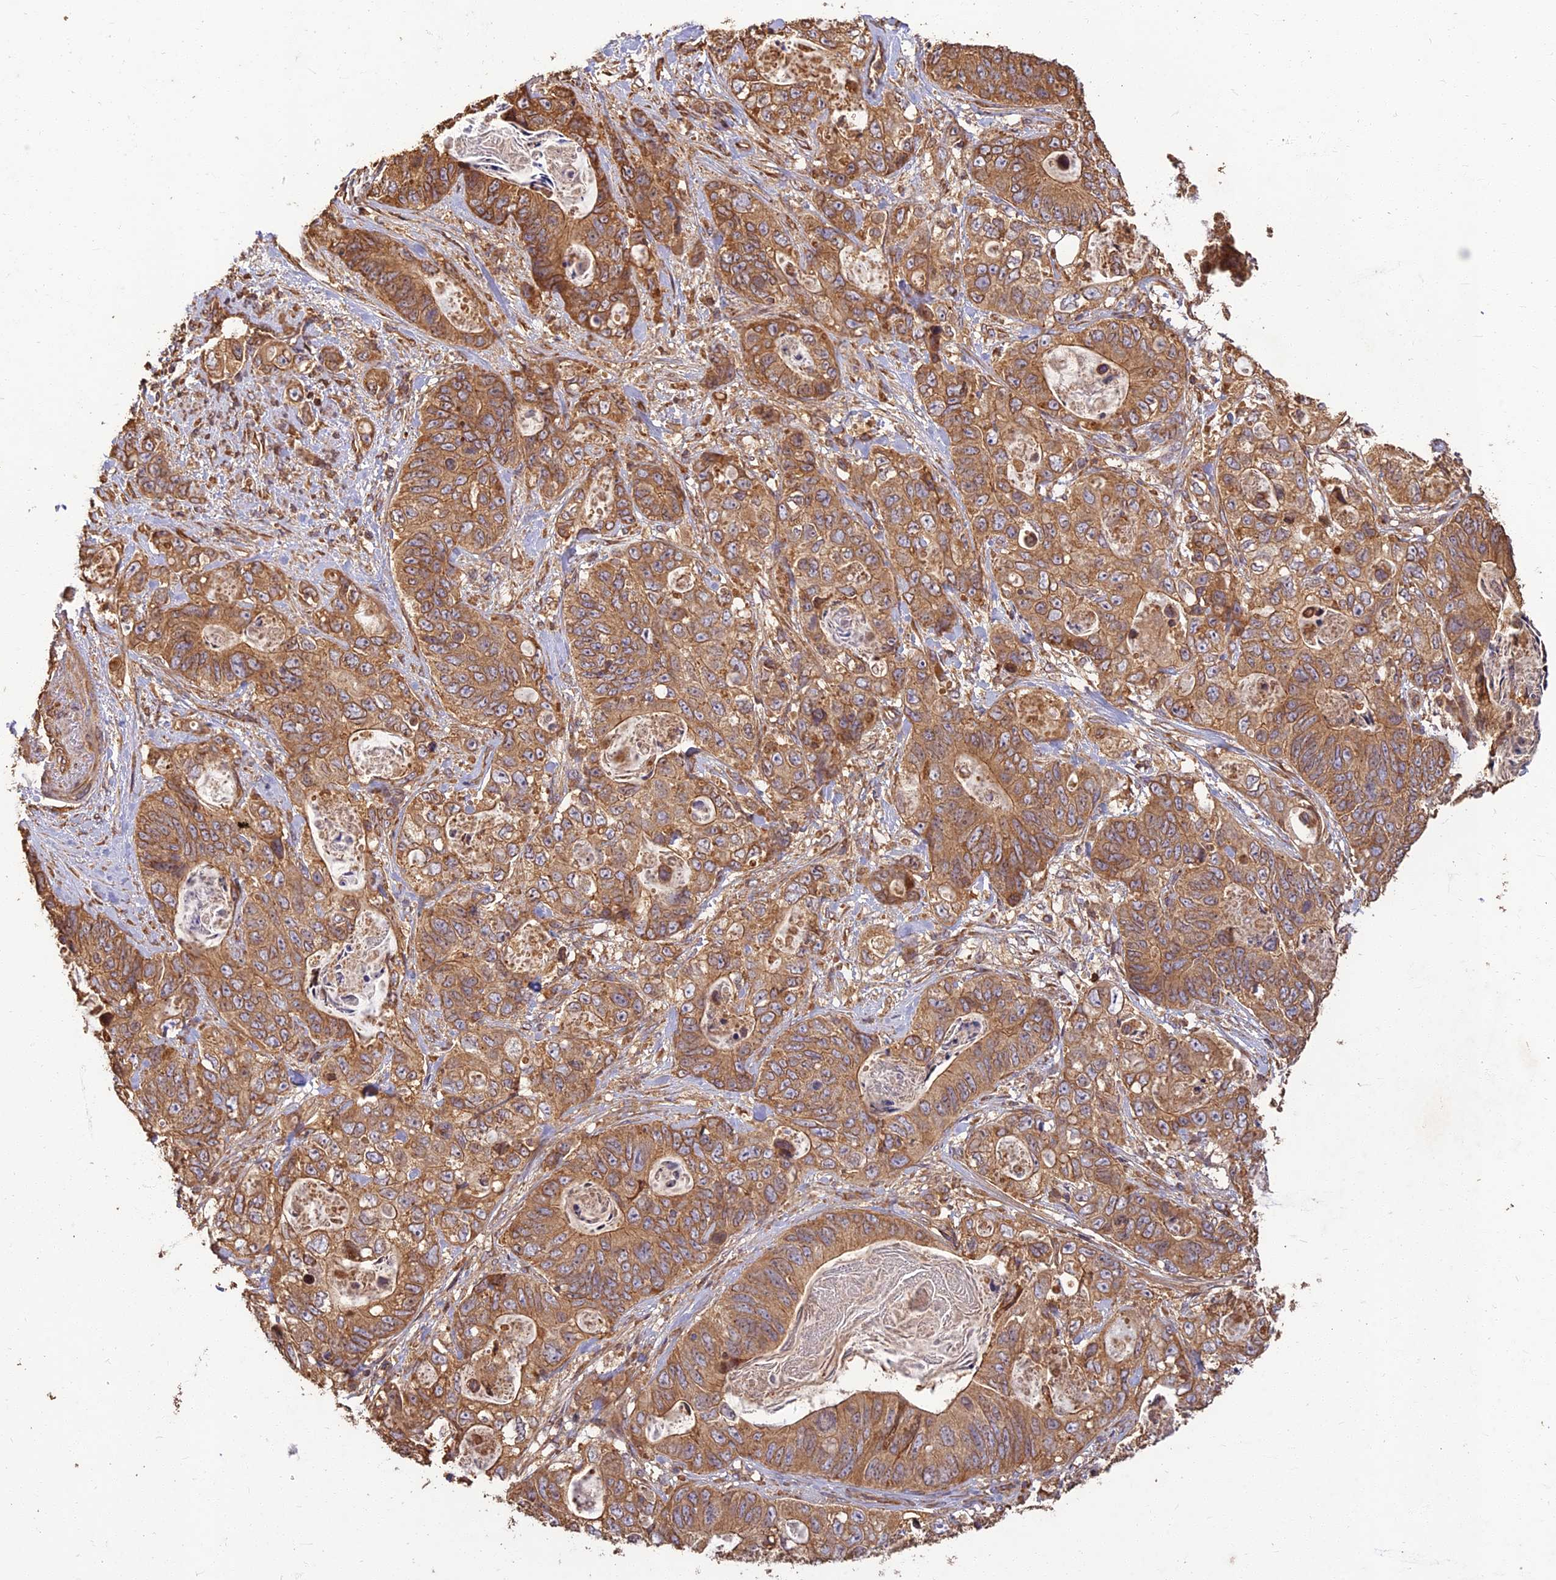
{"staining": {"intensity": "moderate", "quantity": ">75%", "location": "cytoplasmic/membranous"}, "tissue": "stomach cancer", "cell_type": "Tumor cells", "image_type": "cancer", "snomed": [{"axis": "morphology", "description": "Normal tissue, NOS"}, {"axis": "morphology", "description": "Adenocarcinoma, NOS"}, {"axis": "topography", "description": "Stomach"}], "caption": "Stomach cancer stained with a brown dye displays moderate cytoplasmic/membranous positive expression in about >75% of tumor cells.", "gene": "CORO1C", "patient": {"sex": "female", "age": 89}}